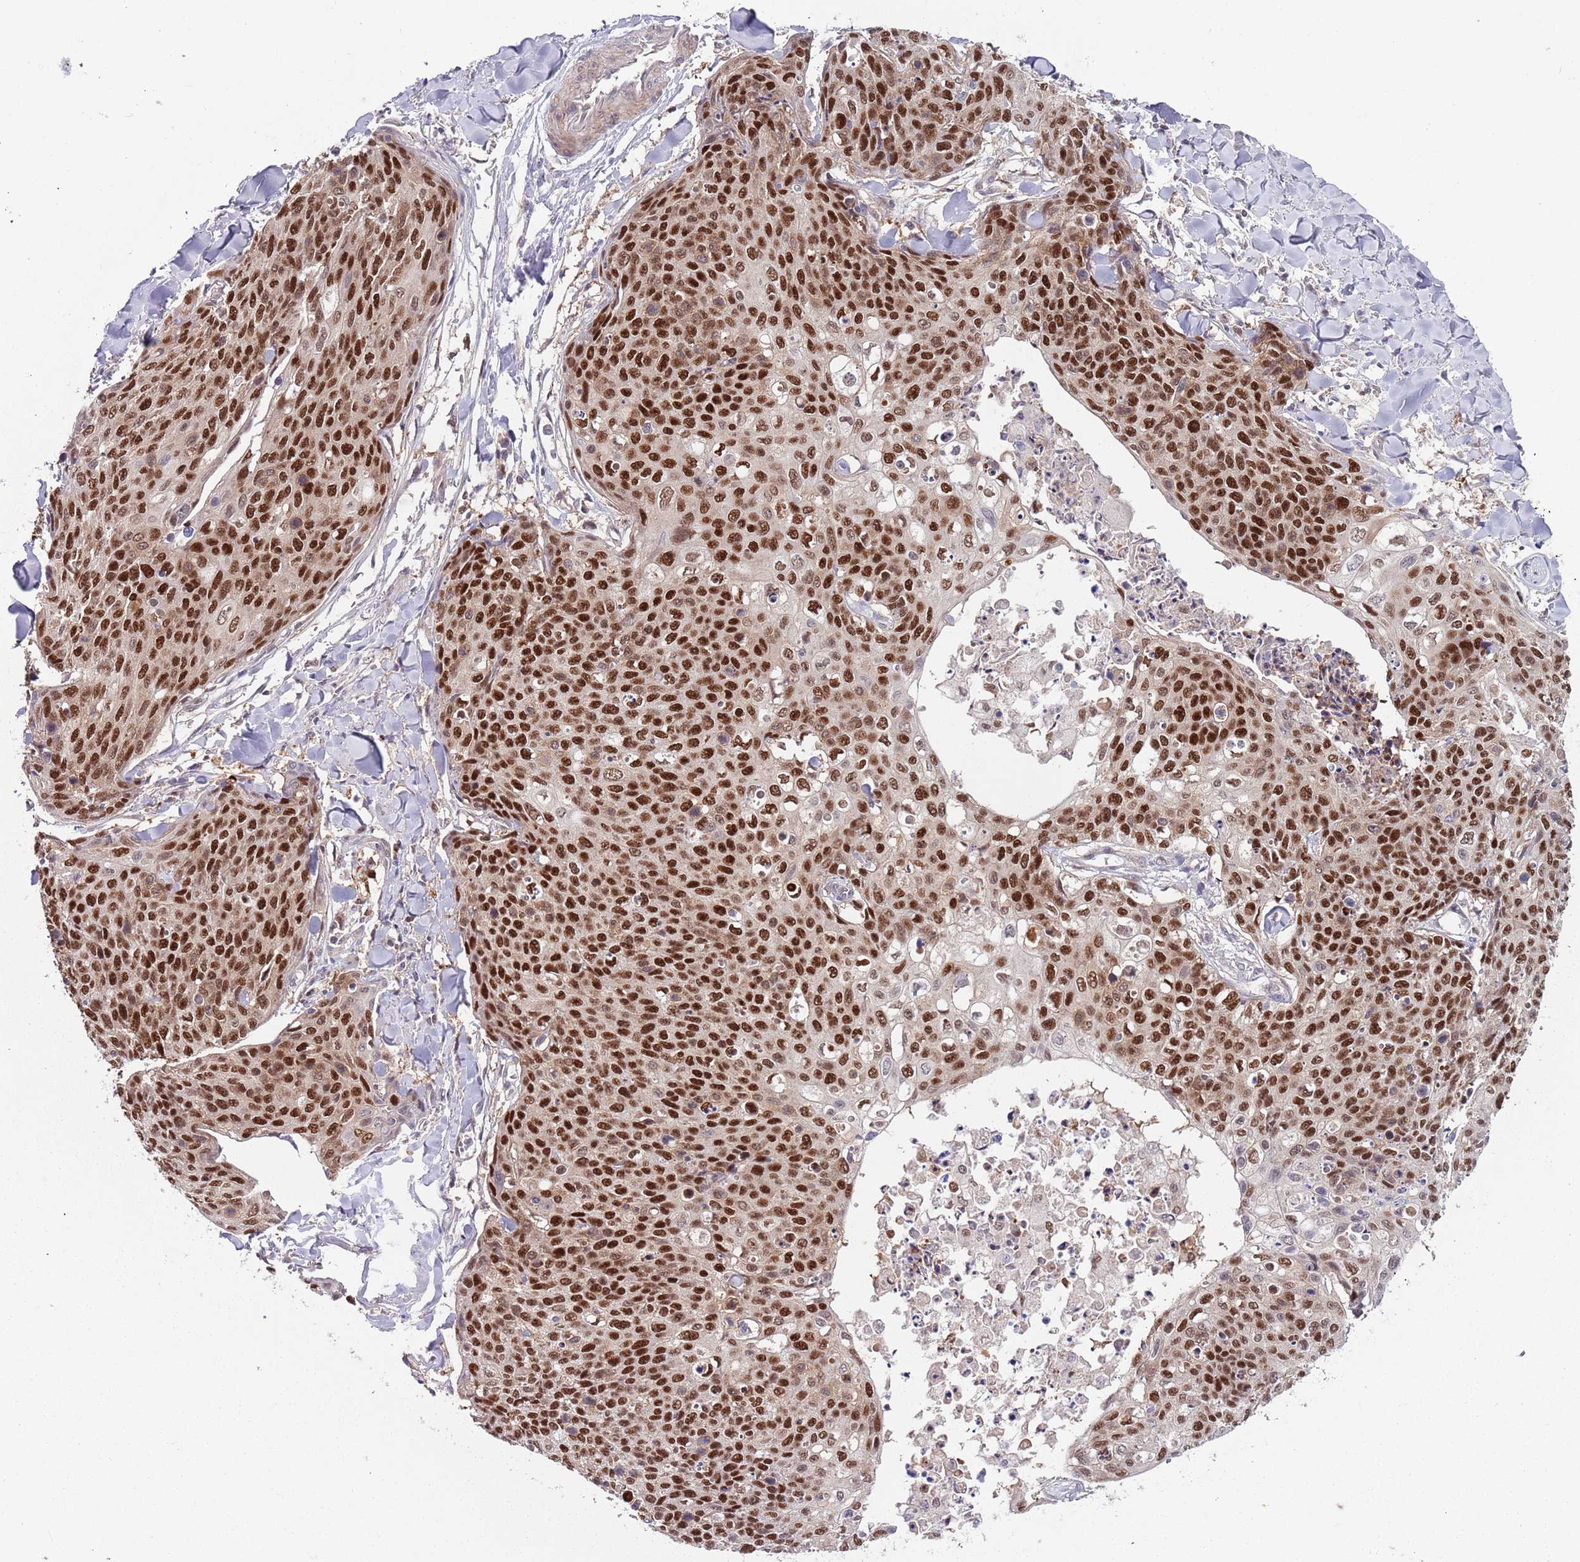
{"staining": {"intensity": "strong", "quantity": ">75%", "location": "nuclear"}, "tissue": "skin cancer", "cell_type": "Tumor cells", "image_type": "cancer", "snomed": [{"axis": "morphology", "description": "Squamous cell carcinoma, NOS"}, {"axis": "topography", "description": "Skin"}, {"axis": "topography", "description": "Vulva"}], "caption": "Squamous cell carcinoma (skin) was stained to show a protein in brown. There is high levels of strong nuclear staining in approximately >75% of tumor cells.", "gene": "RMND5B", "patient": {"sex": "female", "age": 85}}